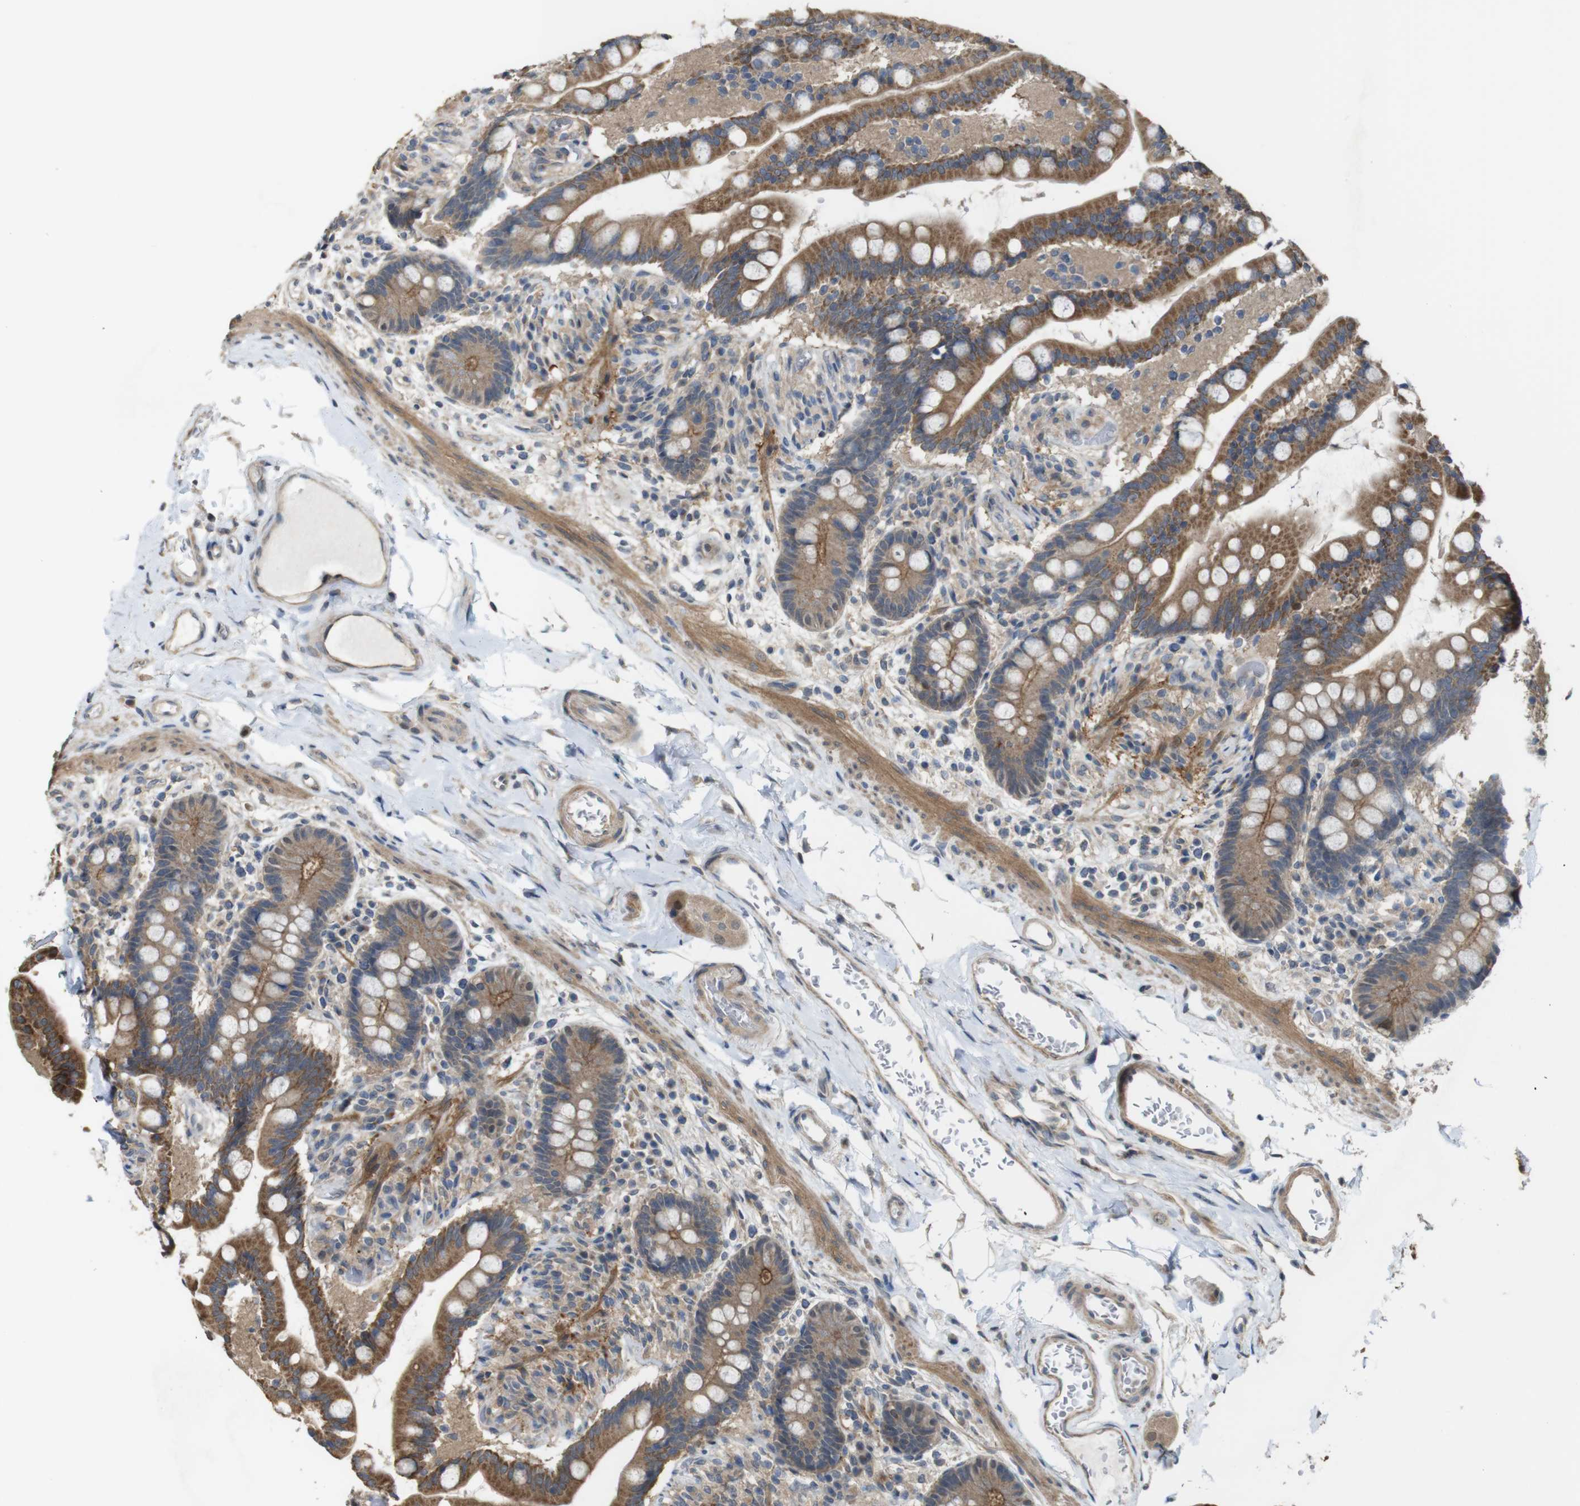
{"staining": {"intensity": "weak", "quantity": ">75%", "location": "cytoplasmic/membranous"}, "tissue": "colon", "cell_type": "Endothelial cells", "image_type": "normal", "snomed": [{"axis": "morphology", "description": "Normal tissue, NOS"}, {"axis": "topography", "description": "Colon"}], "caption": "Benign colon displays weak cytoplasmic/membranous positivity in approximately >75% of endothelial cells.", "gene": "CDC34", "patient": {"sex": "male", "age": 73}}